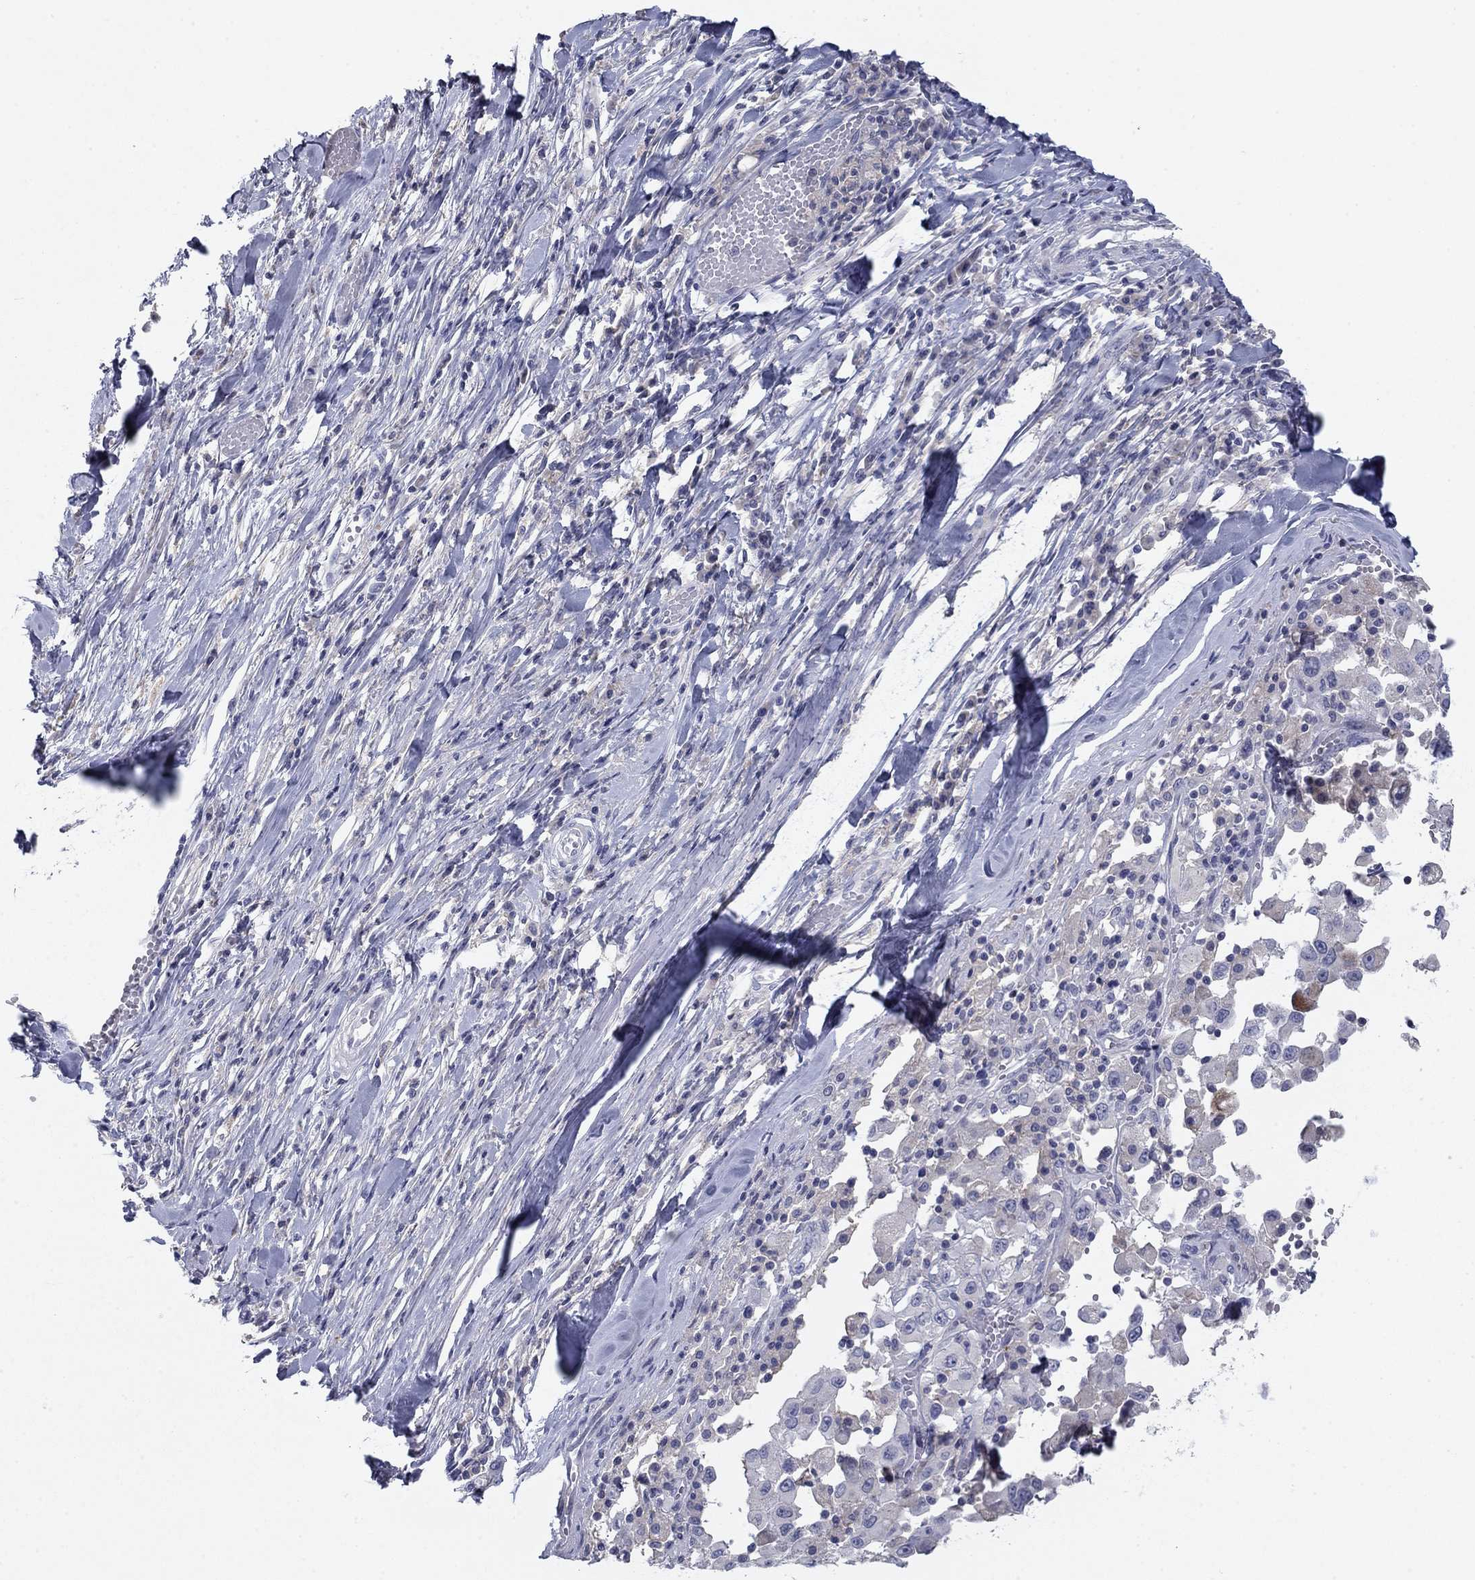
{"staining": {"intensity": "negative", "quantity": "none", "location": "none"}, "tissue": "melanoma", "cell_type": "Tumor cells", "image_type": "cancer", "snomed": [{"axis": "morphology", "description": "Malignant melanoma, Metastatic site"}, {"axis": "topography", "description": "Lymph node"}], "caption": "Melanoma was stained to show a protein in brown. There is no significant positivity in tumor cells. The staining is performed using DAB (3,3'-diaminobenzidine) brown chromogen with nuclei counter-stained in using hematoxylin.", "gene": "CNTNAP4", "patient": {"sex": "male", "age": 50}}